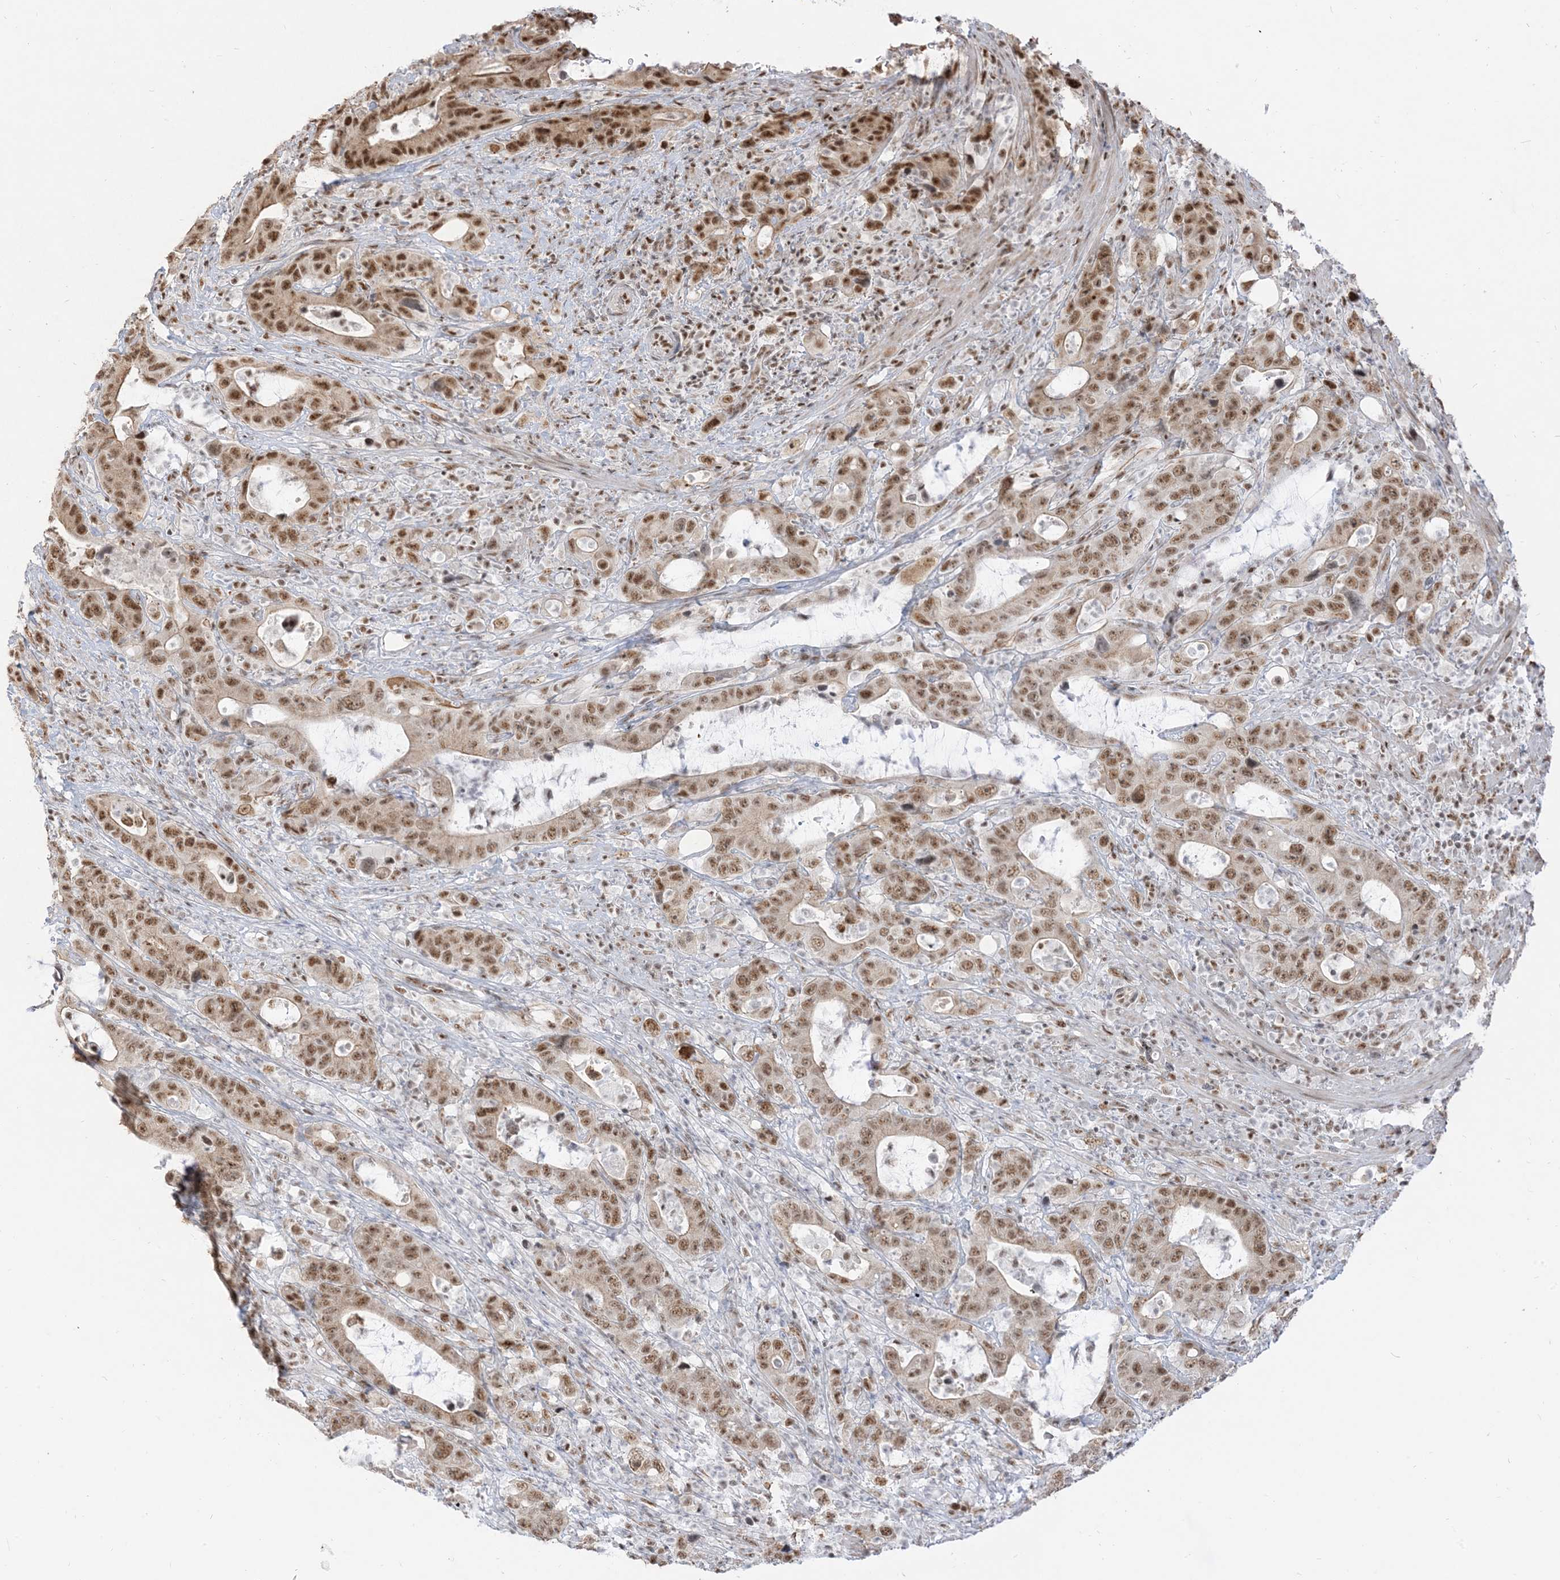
{"staining": {"intensity": "moderate", "quantity": ">75%", "location": "nuclear"}, "tissue": "colorectal cancer", "cell_type": "Tumor cells", "image_type": "cancer", "snomed": [{"axis": "morphology", "description": "Adenocarcinoma, NOS"}, {"axis": "topography", "description": "Colon"}], "caption": "Tumor cells display moderate nuclear staining in approximately >75% of cells in colorectal adenocarcinoma. (DAB IHC, brown staining for protein, blue staining for nuclei).", "gene": "ARGLU1", "patient": {"sex": "female", "age": 75}}